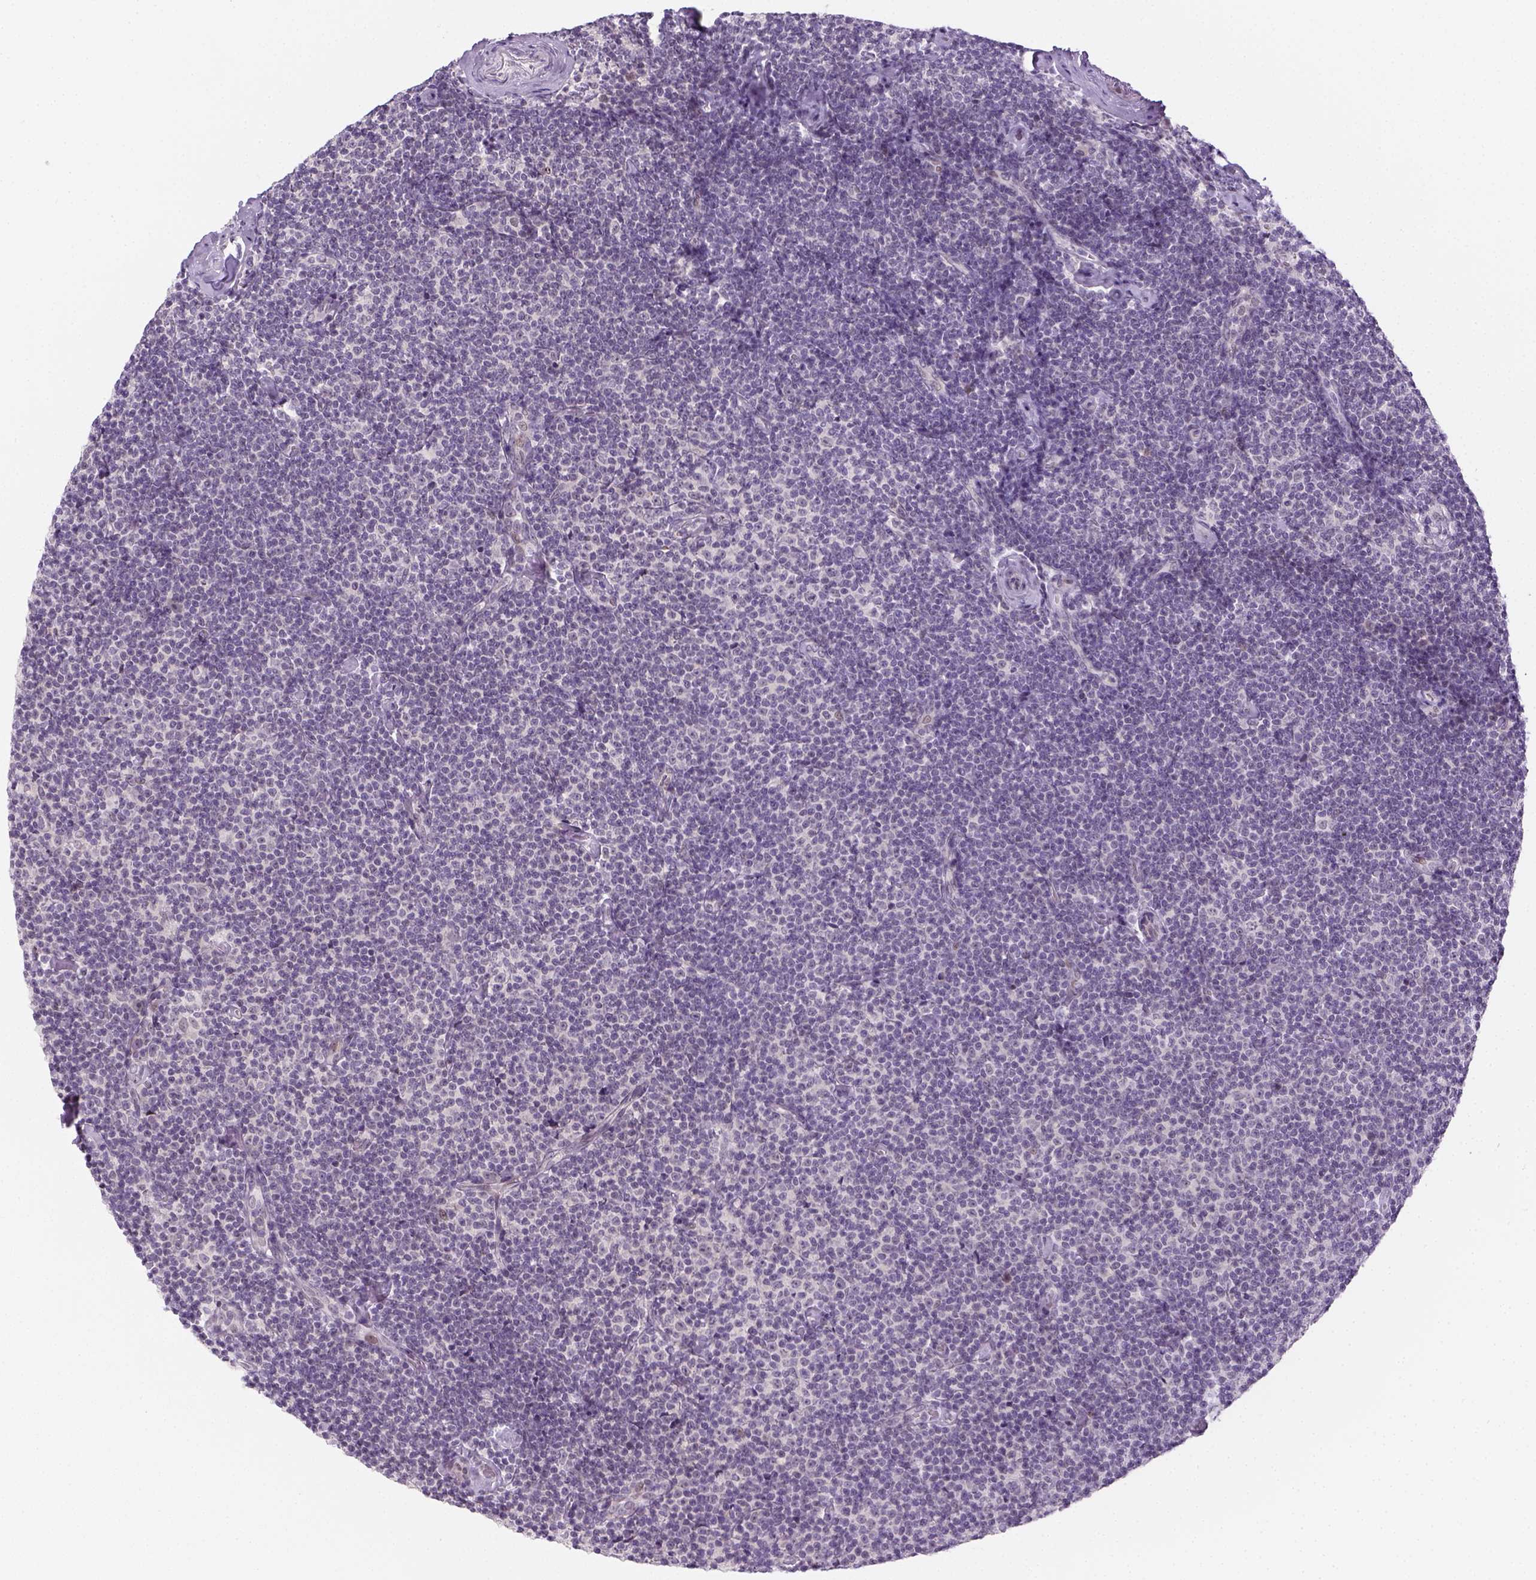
{"staining": {"intensity": "negative", "quantity": "none", "location": "none"}, "tissue": "lymphoma", "cell_type": "Tumor cells", "image_type": "cancer", "snomed": [{"axis": "morphology", "description": "Malignant lymphoma, non-Hodgkin's type, Low grade"}, {"axis": "topography", "description": "Lymph node"}], "caption": "Immunohistochemical staining of malignant lymphoma, non-Hodgkin's type (low-grade) displays no significant staining in tumor cells.", "gene": "MAGEB3", "patient": {"sex": "male", "age": 81}}